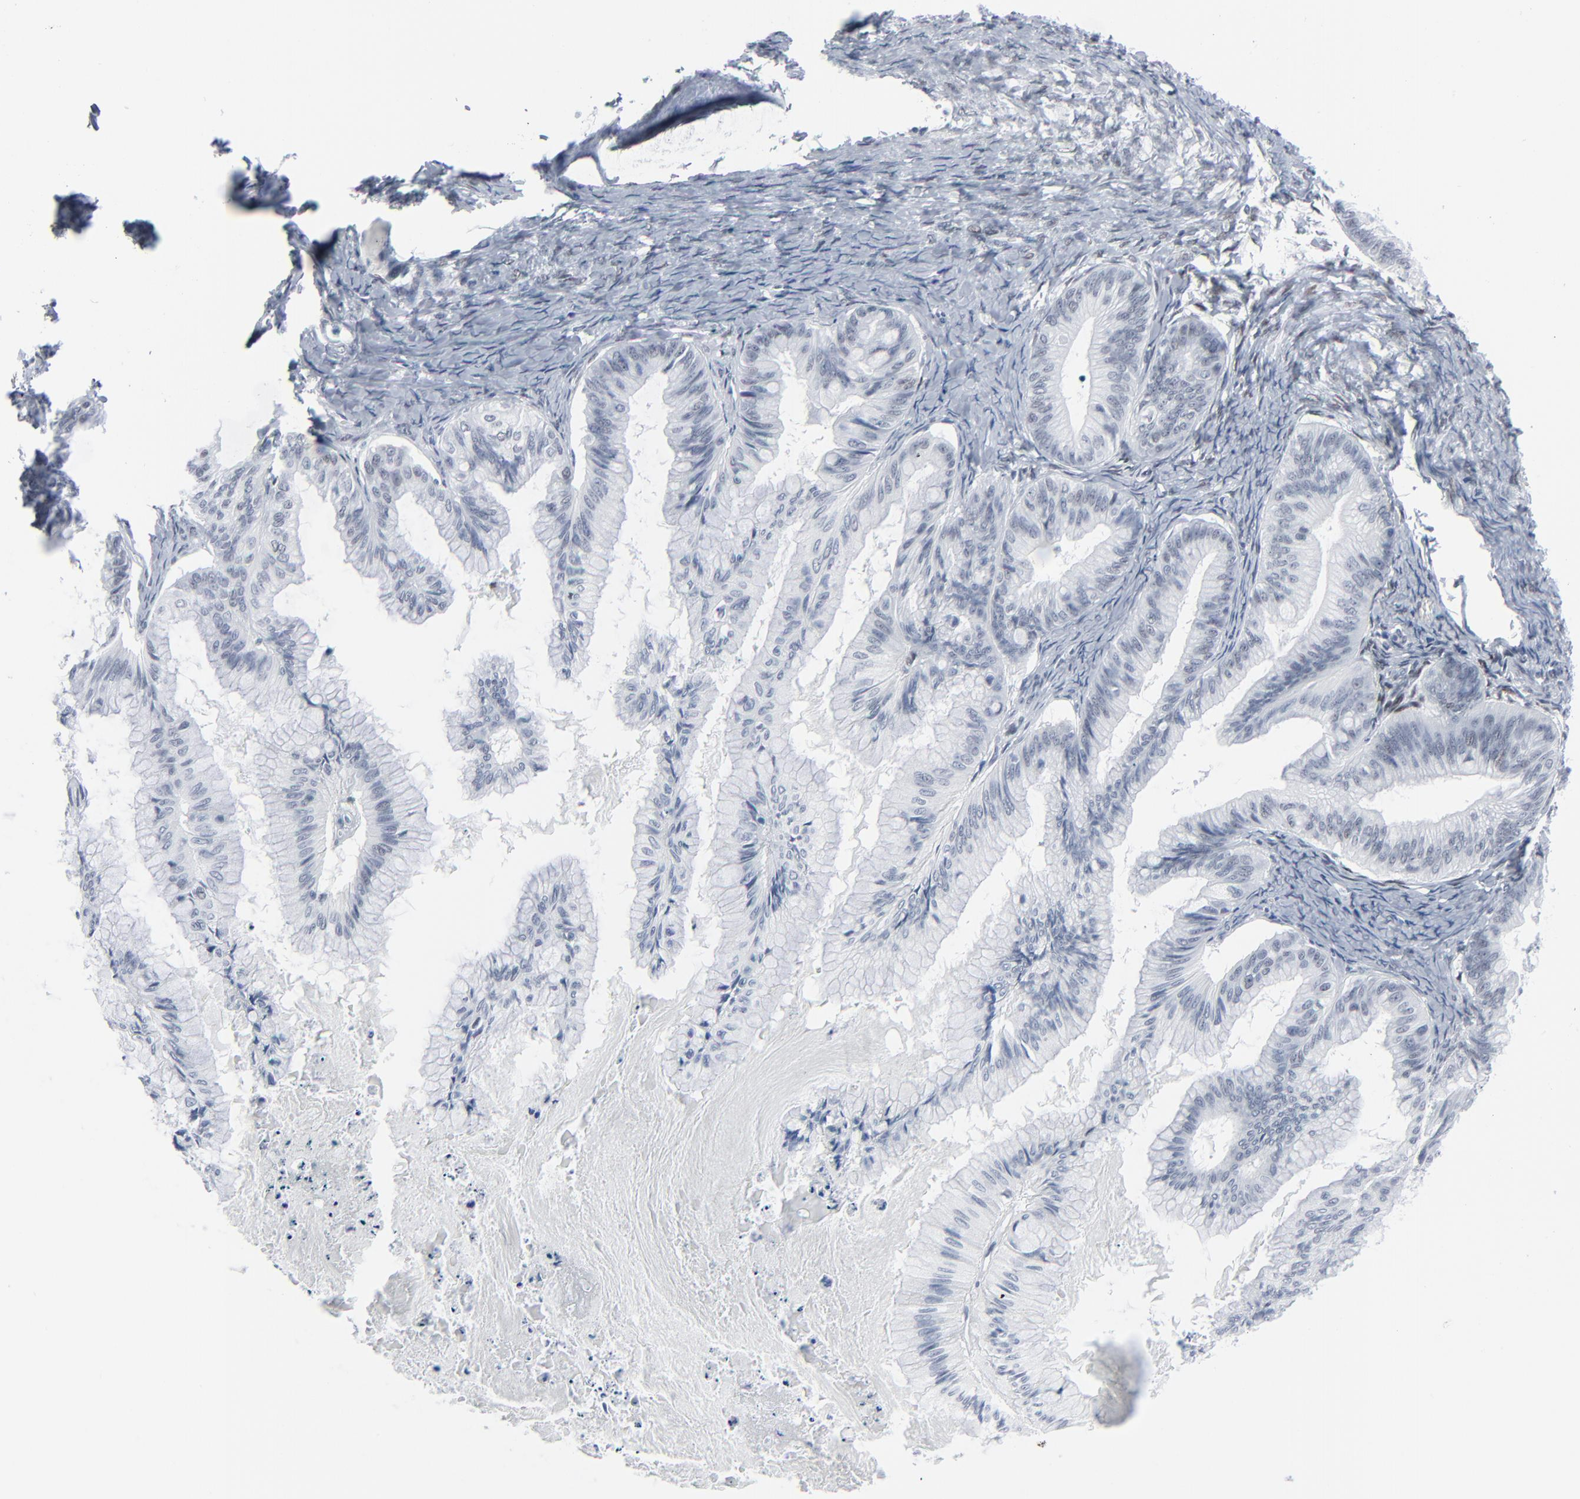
{"staining": {"intensity": "weak", "quantity": "<25%", "location": "nuclear"}, "tissue": "ovarian cancer", "cell_type": "Tumor cells", "image_type": "cancer", "snomed": [{"axis": "morphology", "description": "Cystadenocarcinoma, mucinous, NOS"}, {"axis": "topography", "description": "Ovary"}], "caption": "A high-resolution micrograph shows immunohistochemistry (IHC) staining of mucinous cystadenocarcinoma (ovarian), which demonstrates no significant staining in tumor cells.", "gene": "SIRT1", "patient": {"sex": "female", "age": 57}}